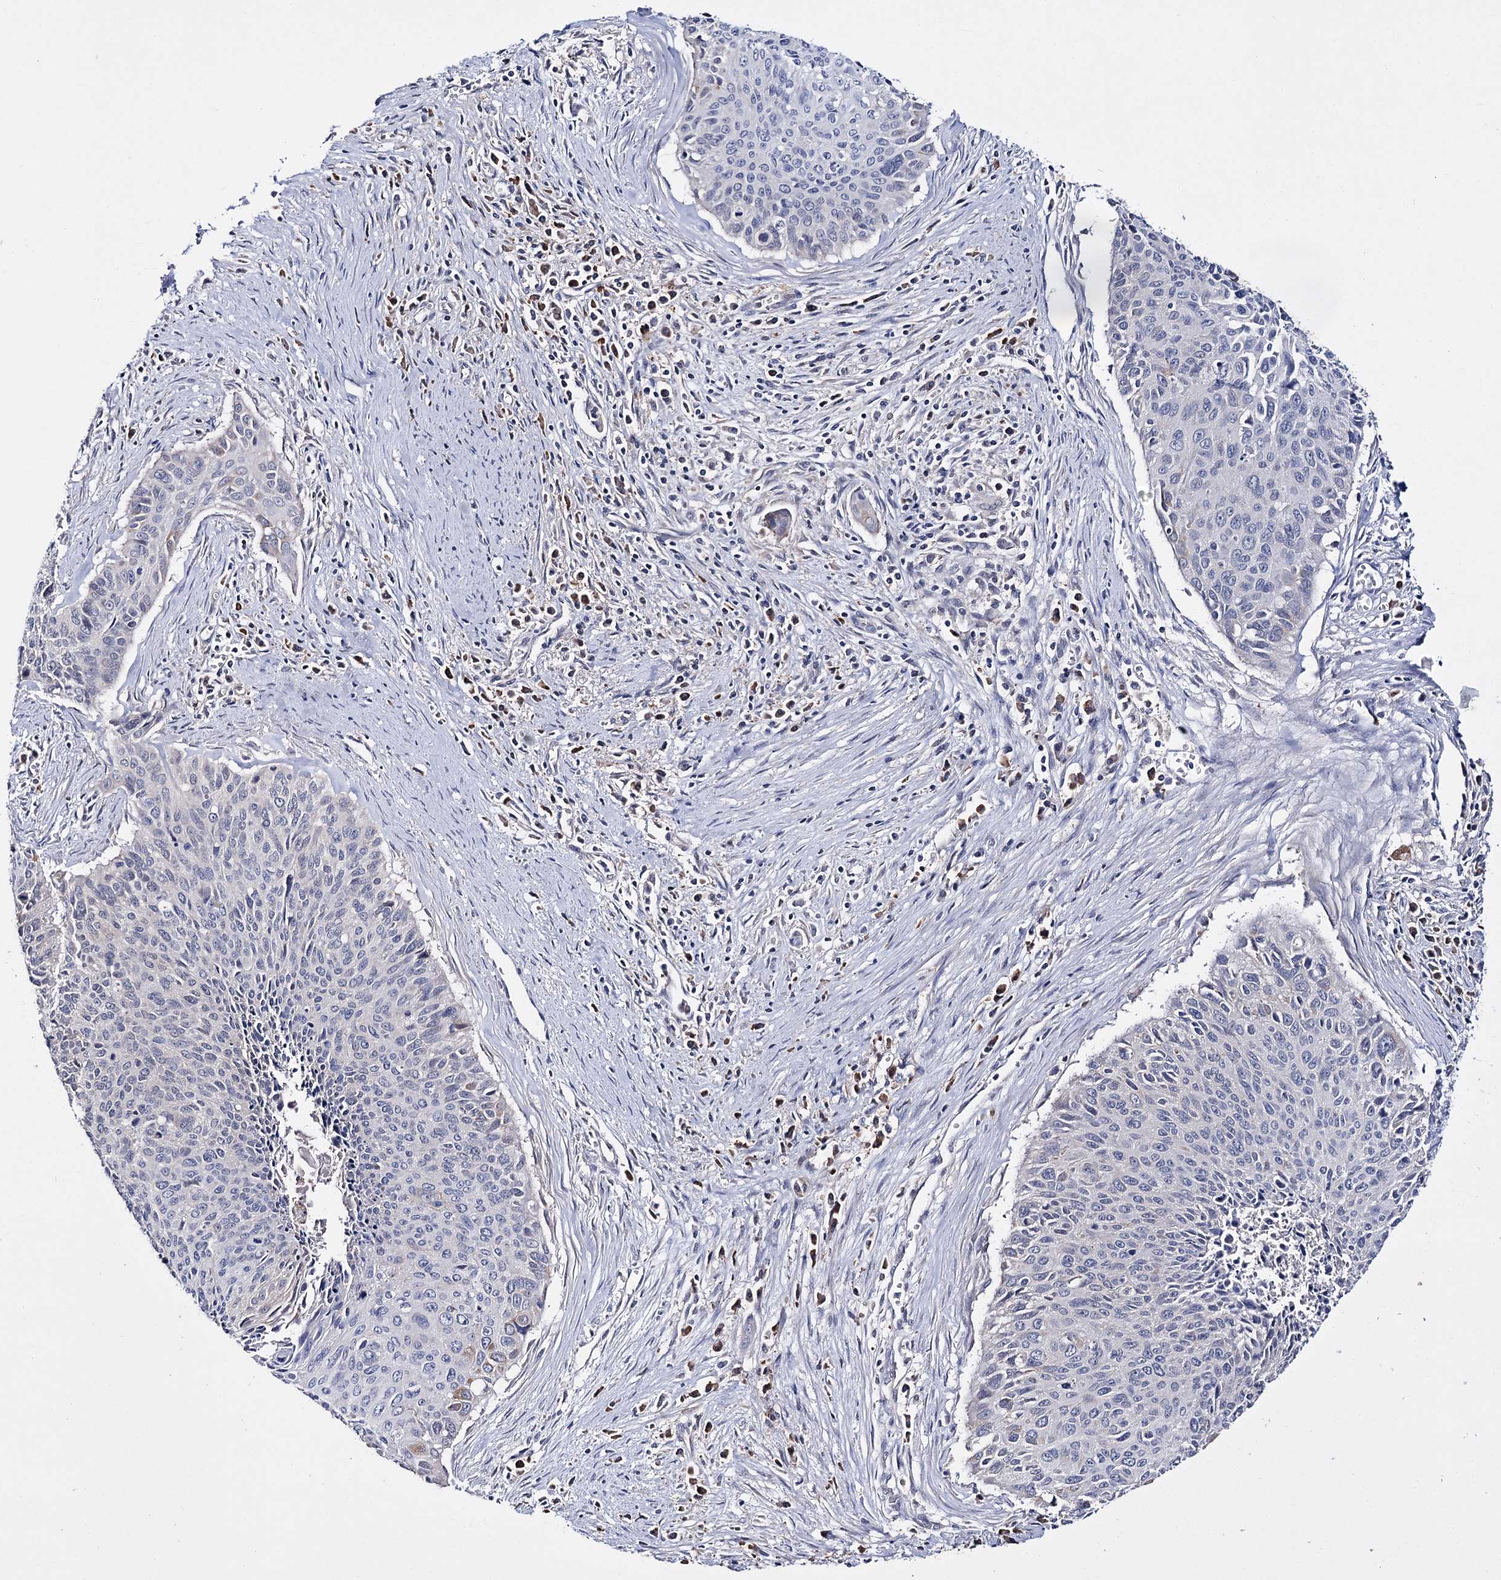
{"staining": {"intensity": "negative", "quantity": "none", "location": "none"}, "tissue": "cervical cancer", "cell_type": "Tumor cells", "image_type": "cancer", "snomed": [{"axis": "morphology", "description": "Squamous cell carcinoma, NOS"}, {"axis": "topography", "description": "Cervix"}], "caption": "Human squamous cell carcinoma (cervical) stained for a protein using IHC reveals no expression in tumor cells.", "gene": "PTER", "patient": {"sex": "female", "age": 55}}